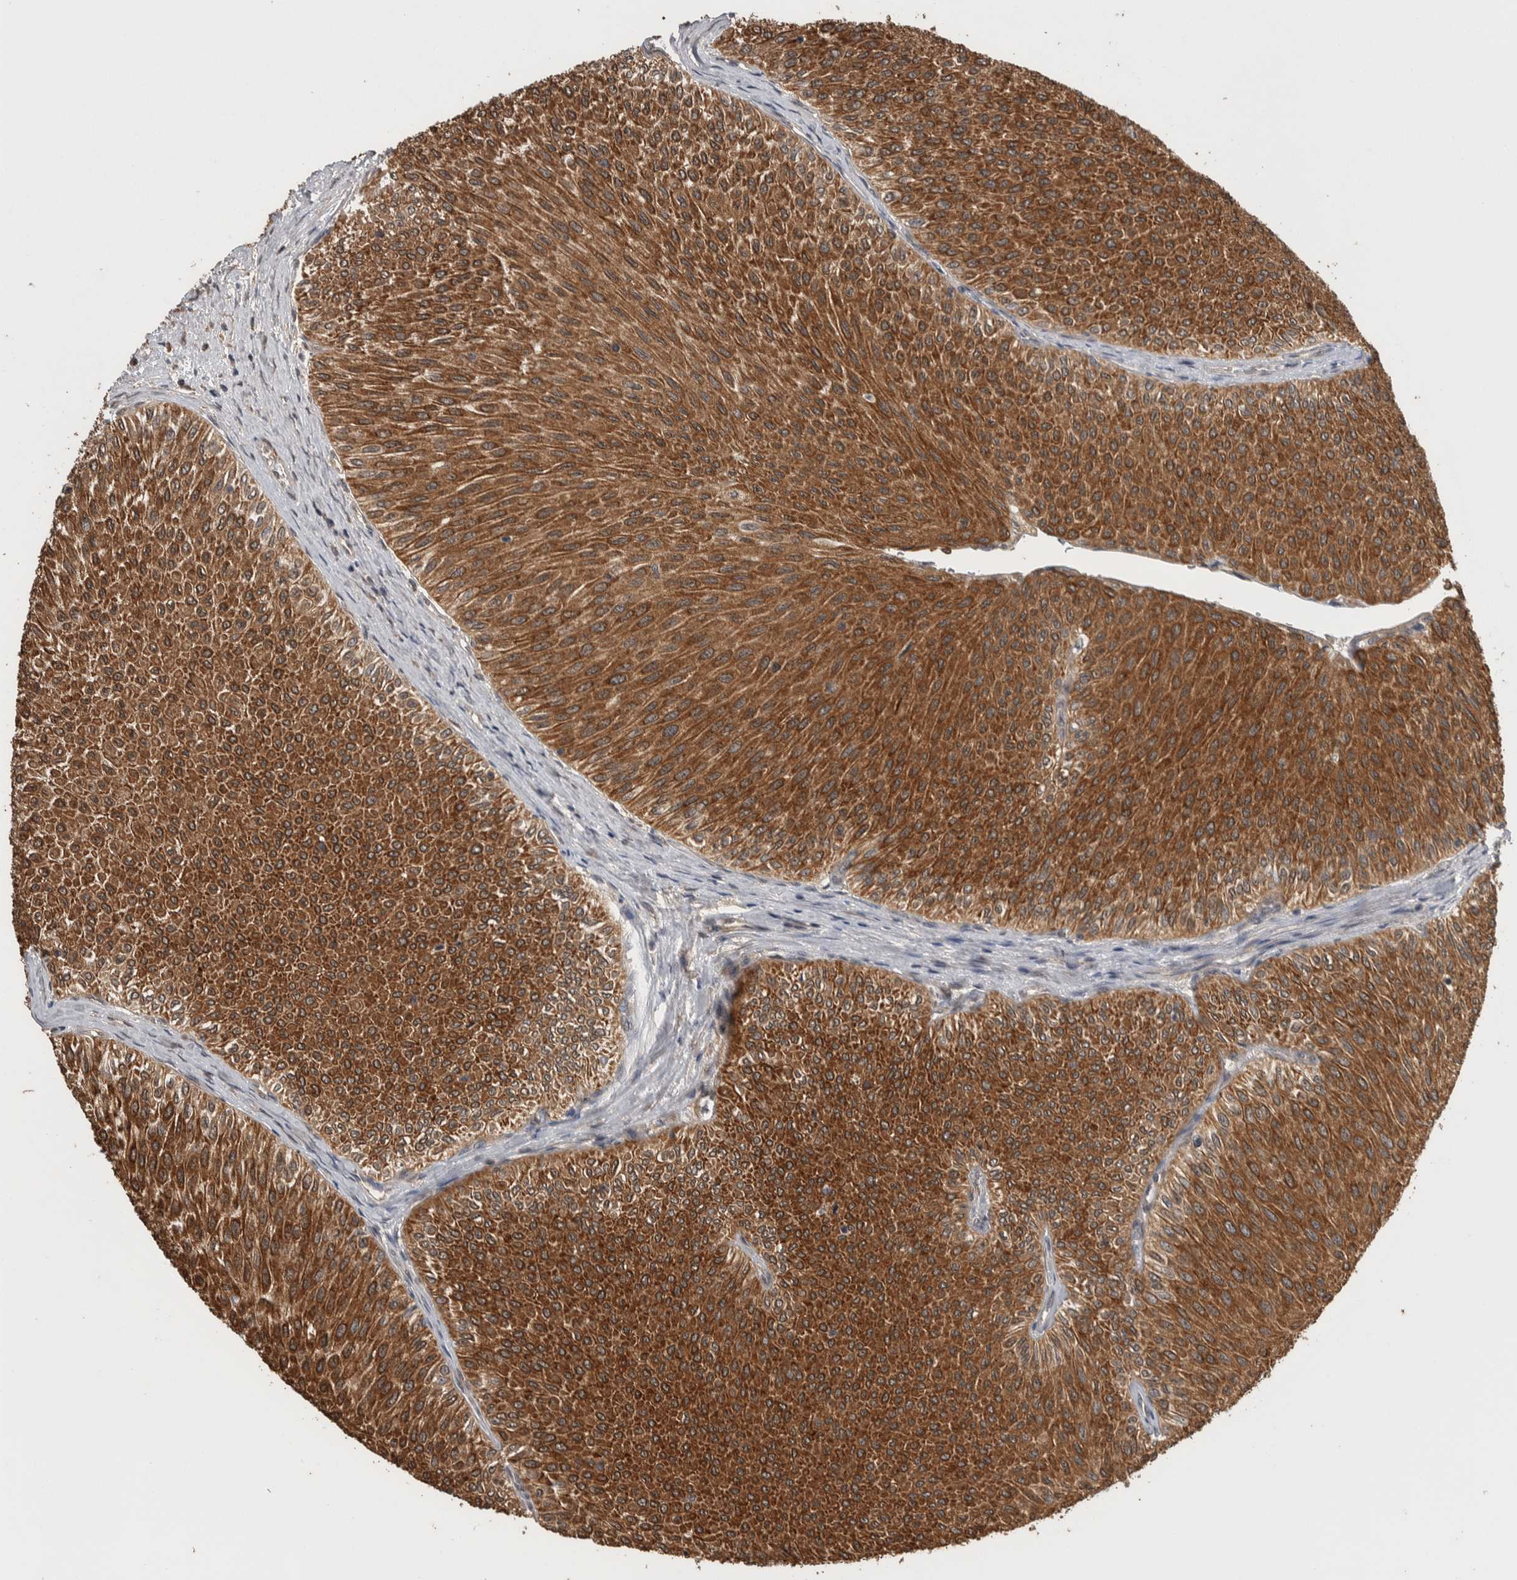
{"staining": {"intensity": "strong", "quantity": ">75%", "location": "cytoplasmic/membranous"}, "tissue": "urothelial cancer", "cell_type": "Tumor cells", "image_type": "cancer", "snomed": [{"axis": "morphology", "description": "Urothelial carcinoma, Low grade"}, {"axis": "topography", "description": "Urinary bladder"}], "caption": "IHC micrograph of urothelial carcinoma (low-grade) stained for a protein (brown), which demonstrates high levels of strong cytoplasmic/membranous staining in approximately >75% of tumor cells.", "gene": "DVL2", "patient": {"sex": "male", "age": 78}}